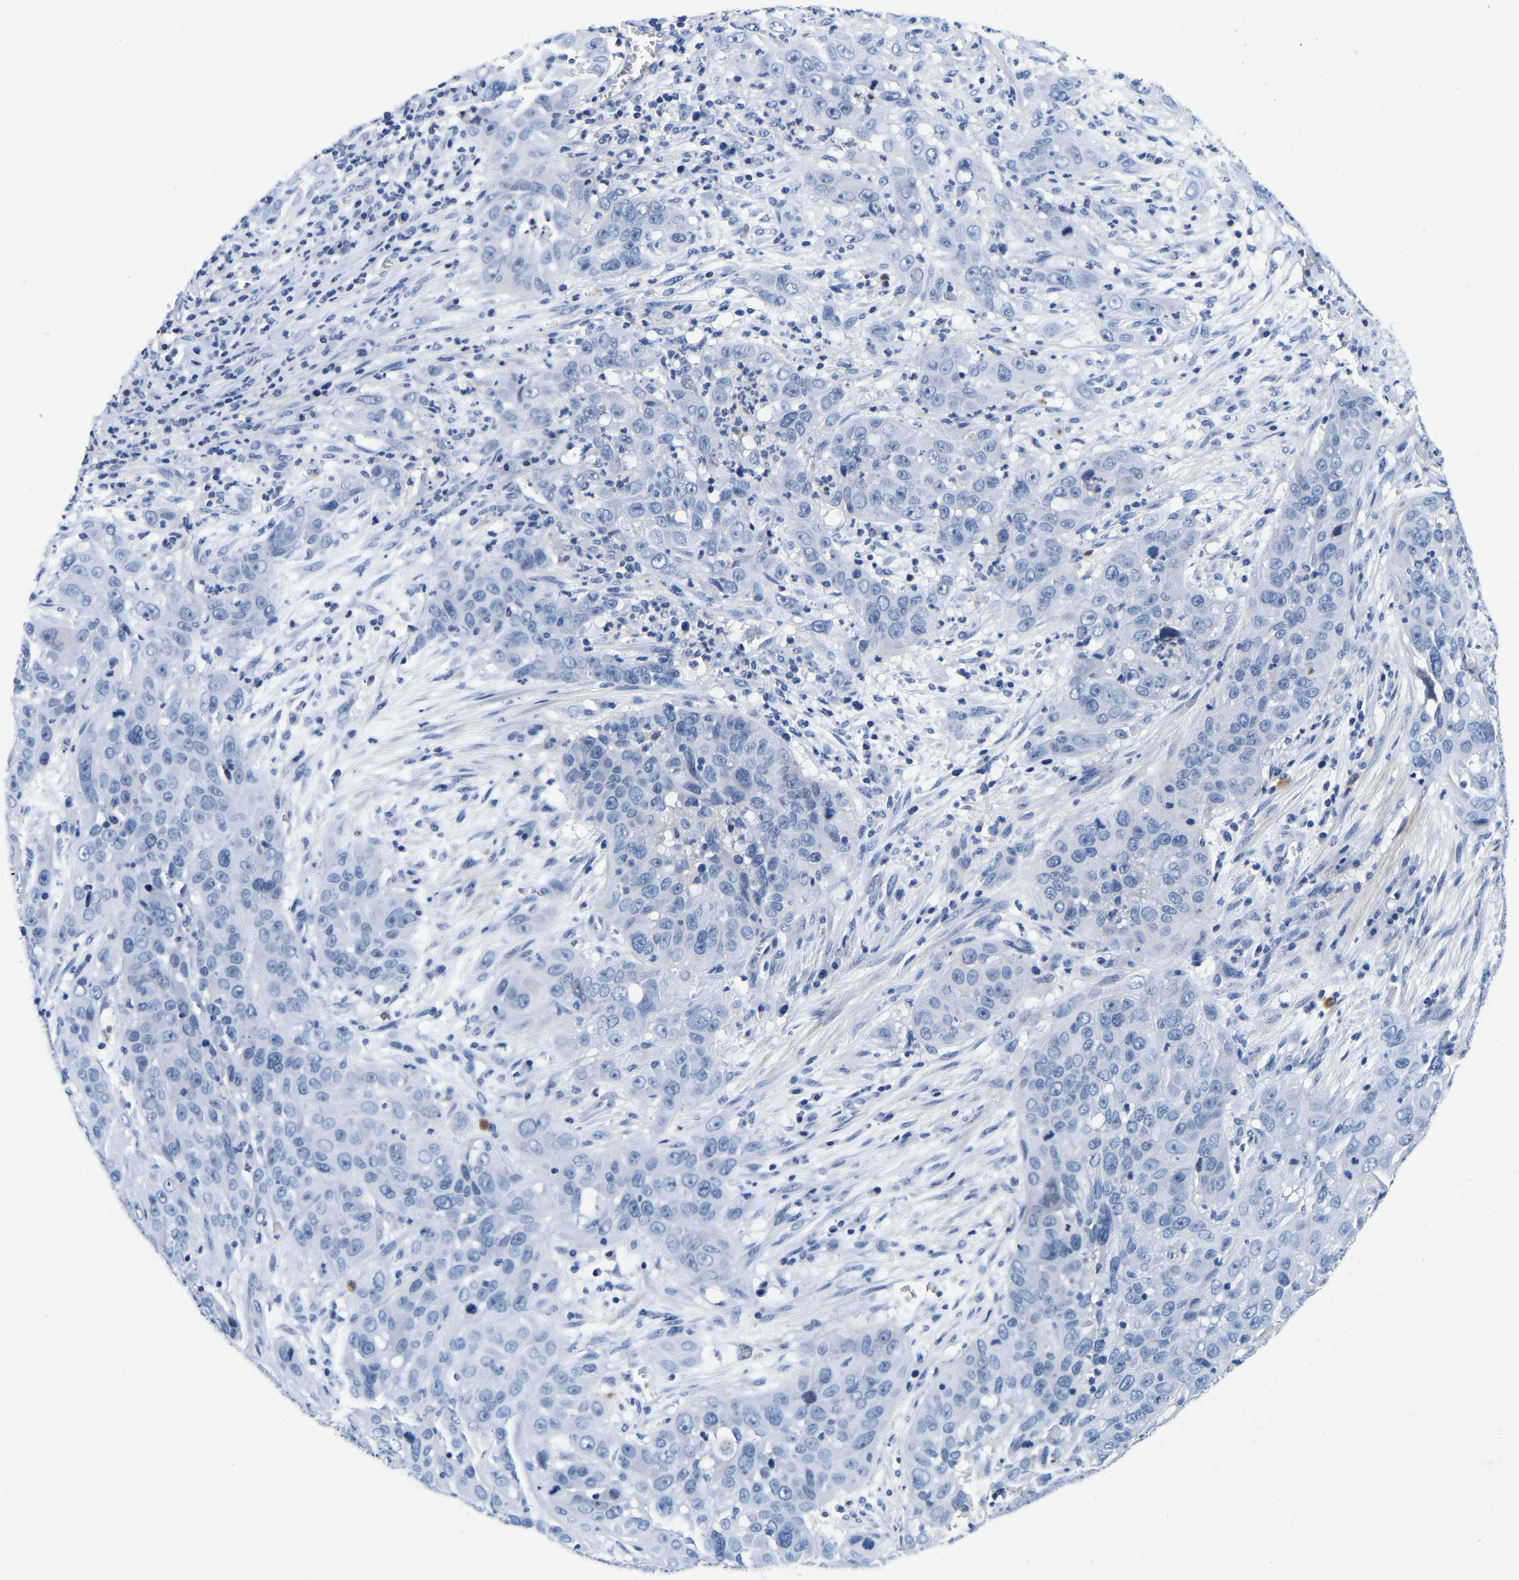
{"staining": {"intensity": "negative", "quantity": "none", "location": "none"}, "tissue": "cervical cancer", "cell_type": "Tumor cells", "image_type": "cancer", "snomed": [{"axis": "morphology", "description": "Squamous cell carcinoma, NOS"}, {"axis": "topography", "description": "Cervix"}], "caption": "Immunohistochemical staining of human cervical cancer shows no significant staining in tumor cells.", "gene": "RAB27B", "patient": {"sex": "female", "age": 32}}